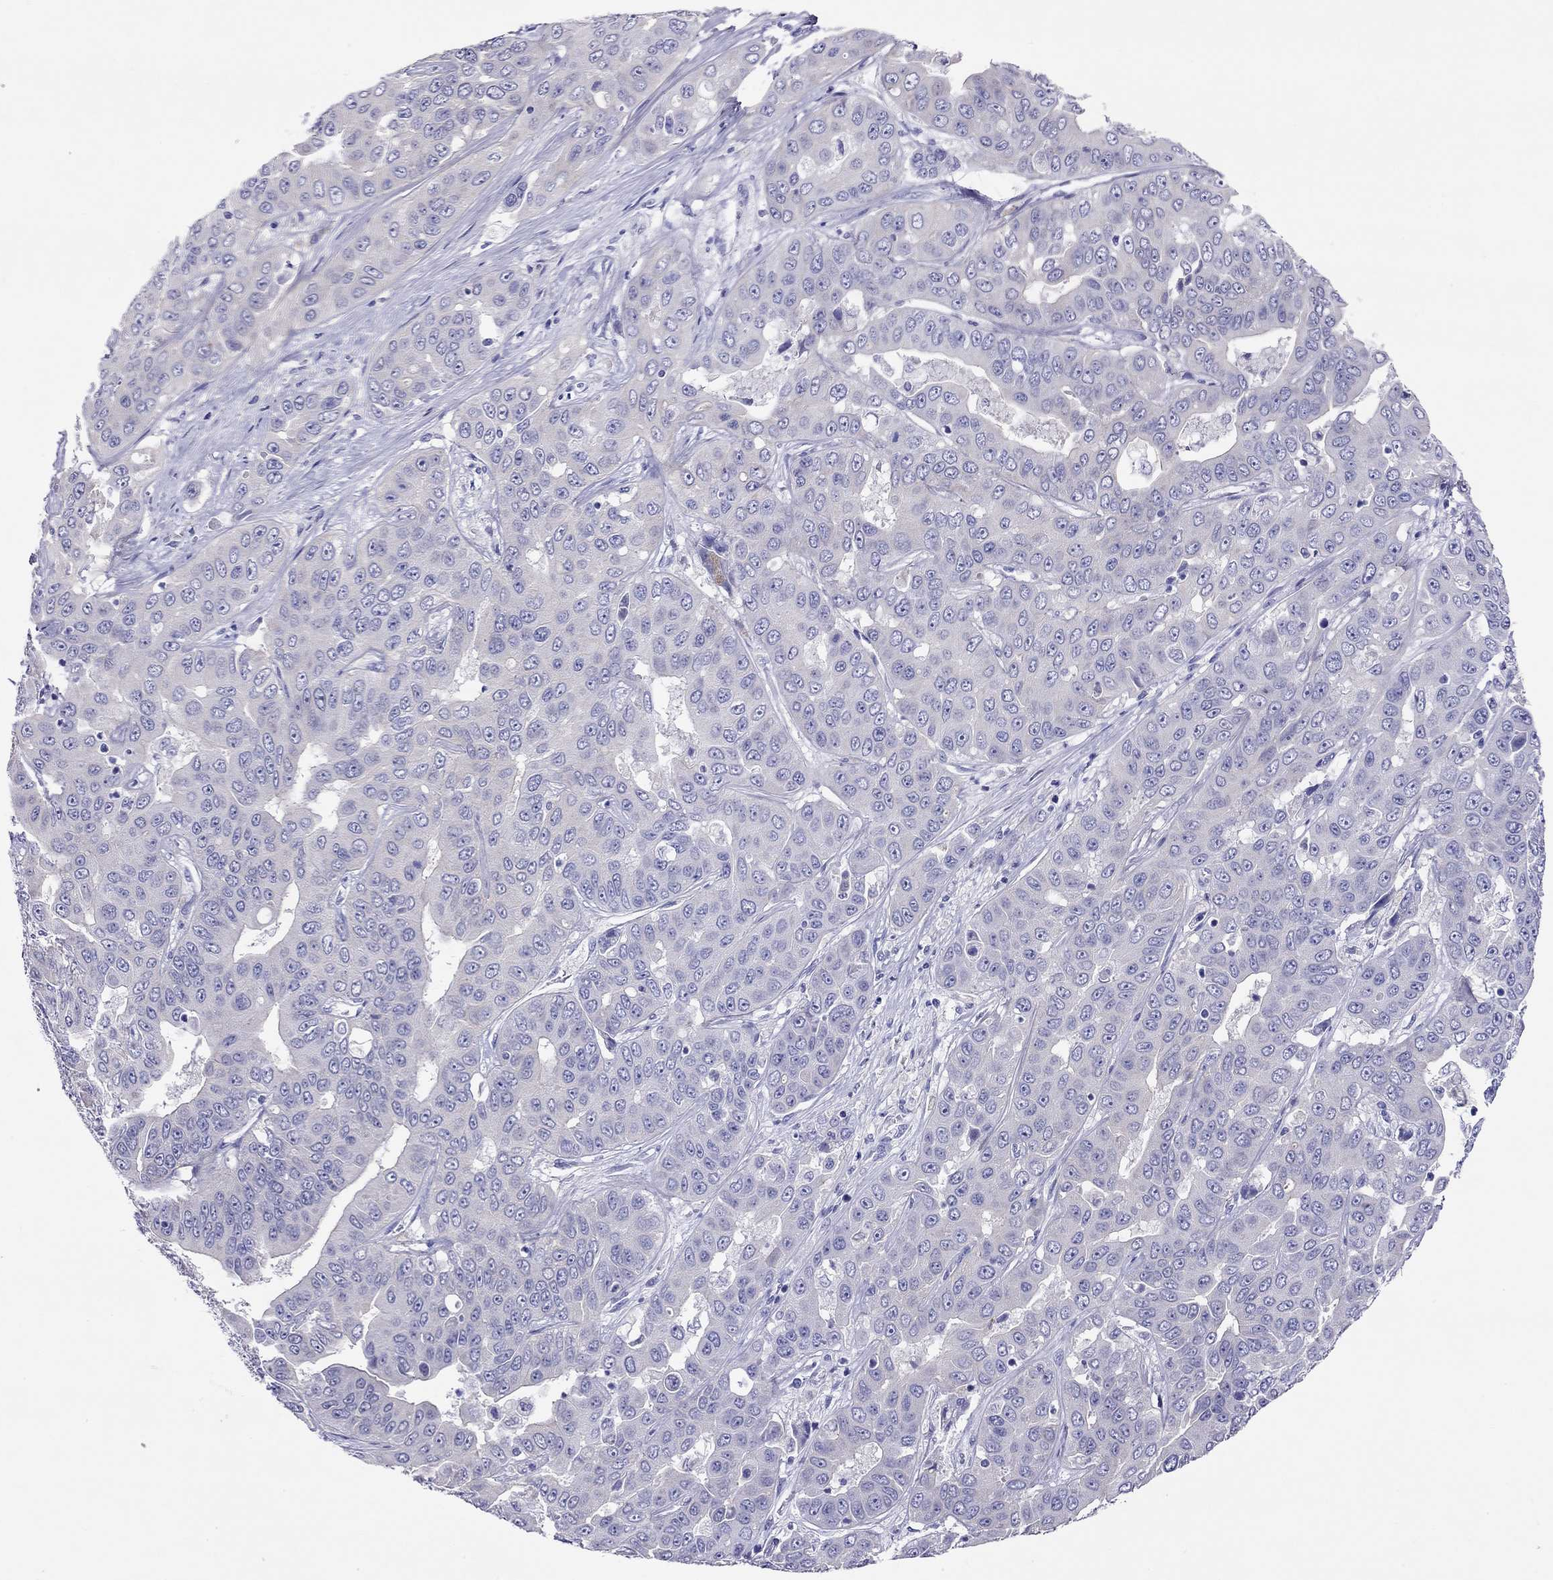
{"staining": {"intensity": "negative", "quantity": "none", "location": "none"}, "tissue": "liver cancer", "cell_type": "Tumor cells", "image_type": "cancer", "snomed": [{"axis": "morphology", "description": "Cholangiocarcinoma"}, {"axis": "topography", "description": "Liver"}], "caption": "This is a histopathology image of immunohistochemistry staining of liver cancer (cholangiocarcinoma), which shows no expression in tumor cells.", "gene": "CAPNS2", "patient": {"sex": "female", "age": 52}}